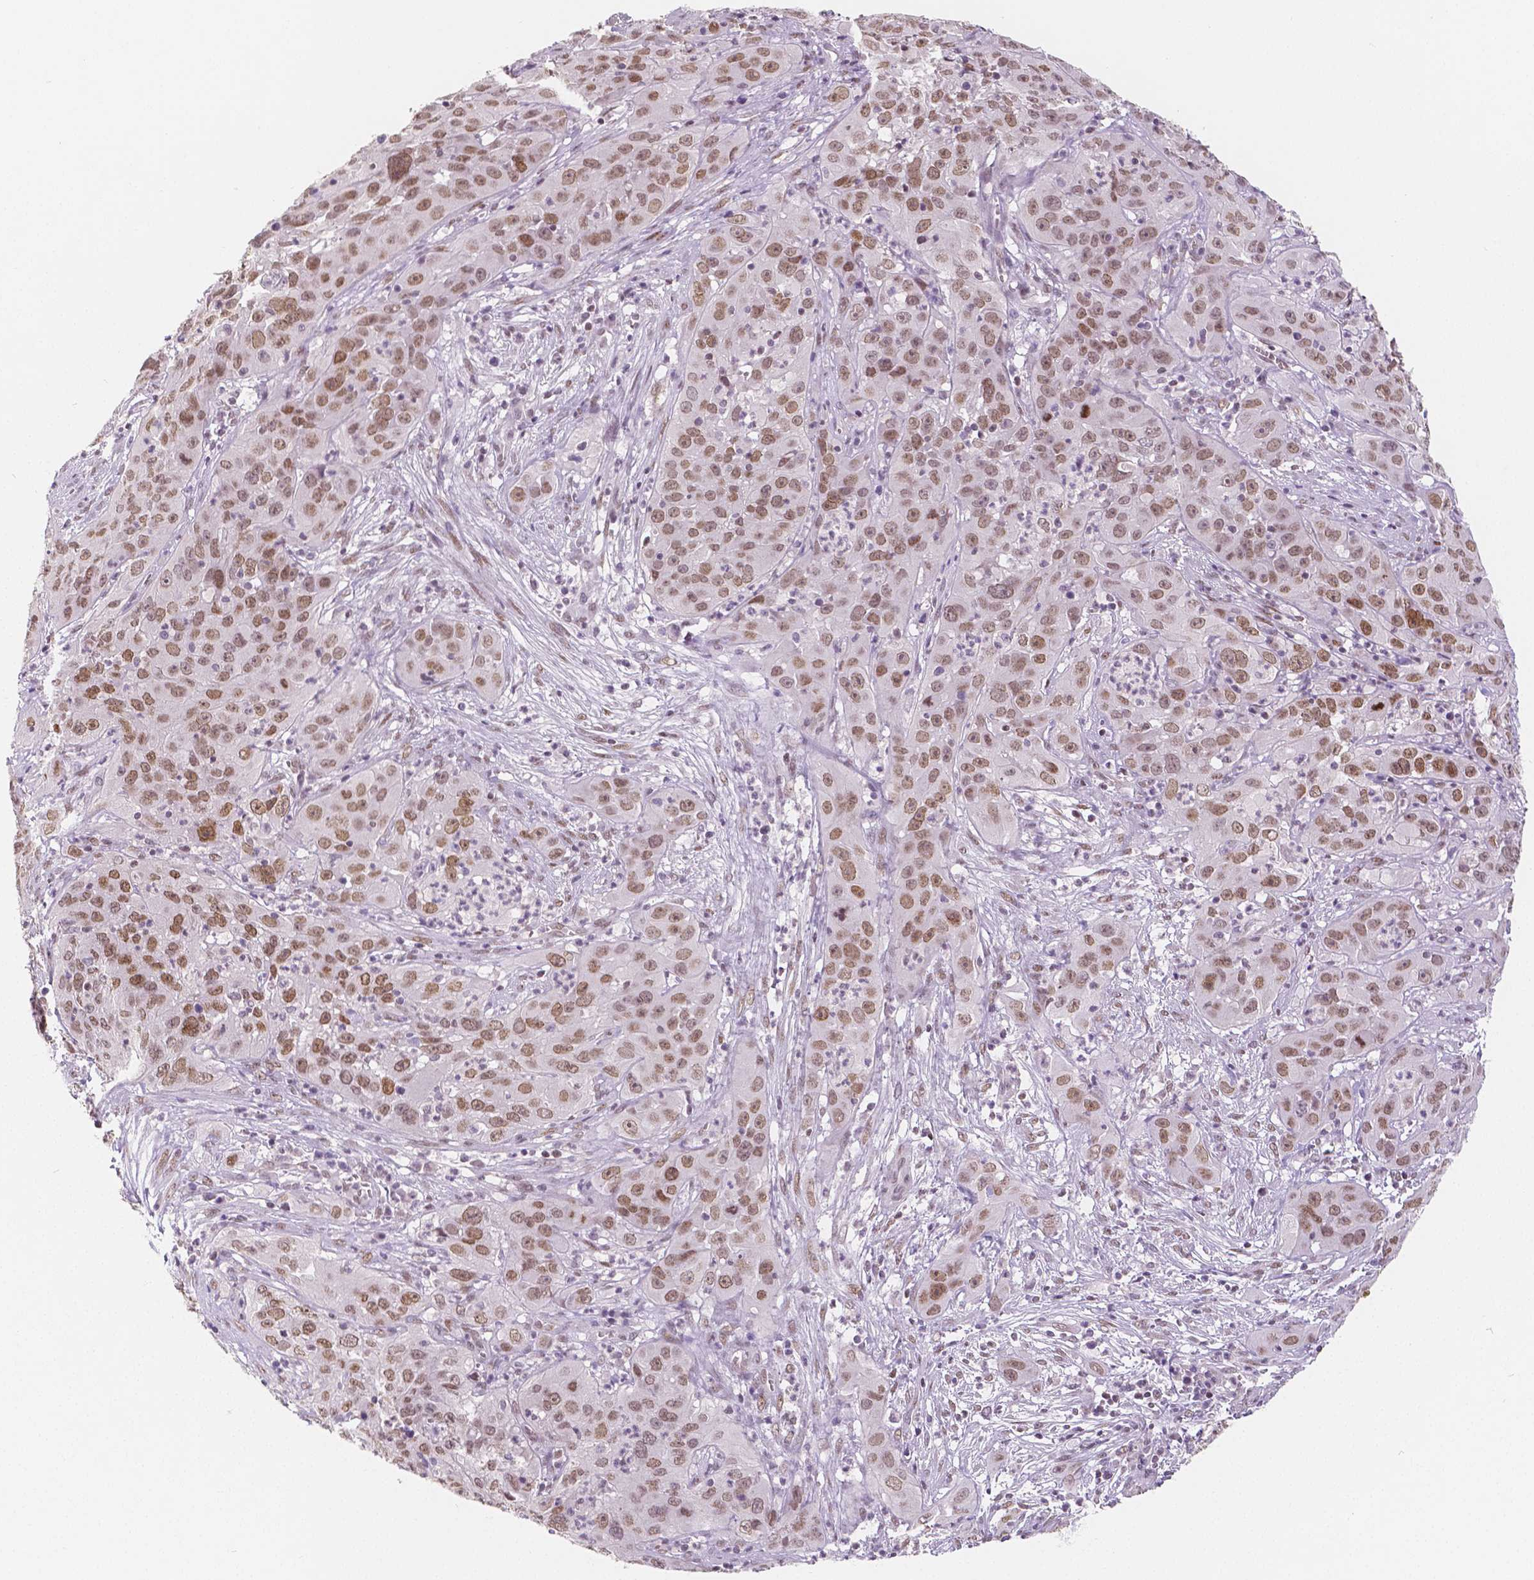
{"staining": {"intensity": "moderate", "quantity": ">75%", "location": "nuclear"}, "tissue": "cervical cancer", "cell_type": "Tumor cells", "image_type": "cancer", "snomed": [{"axis": "morphology", "description": "Squamous cell carcinoma, NOS"}, {"axis": "topography", "description": "Cervix"}], "caption": "High-power microscopy captured an immunohistochemistry micrograph of cervical cancer (squamous cell carcinoma), revealing moderate nuclear expression in approximately >75% of tumor cells.", "gene": "KDM5B", "patient": {"sex": "female", "age": 32}}